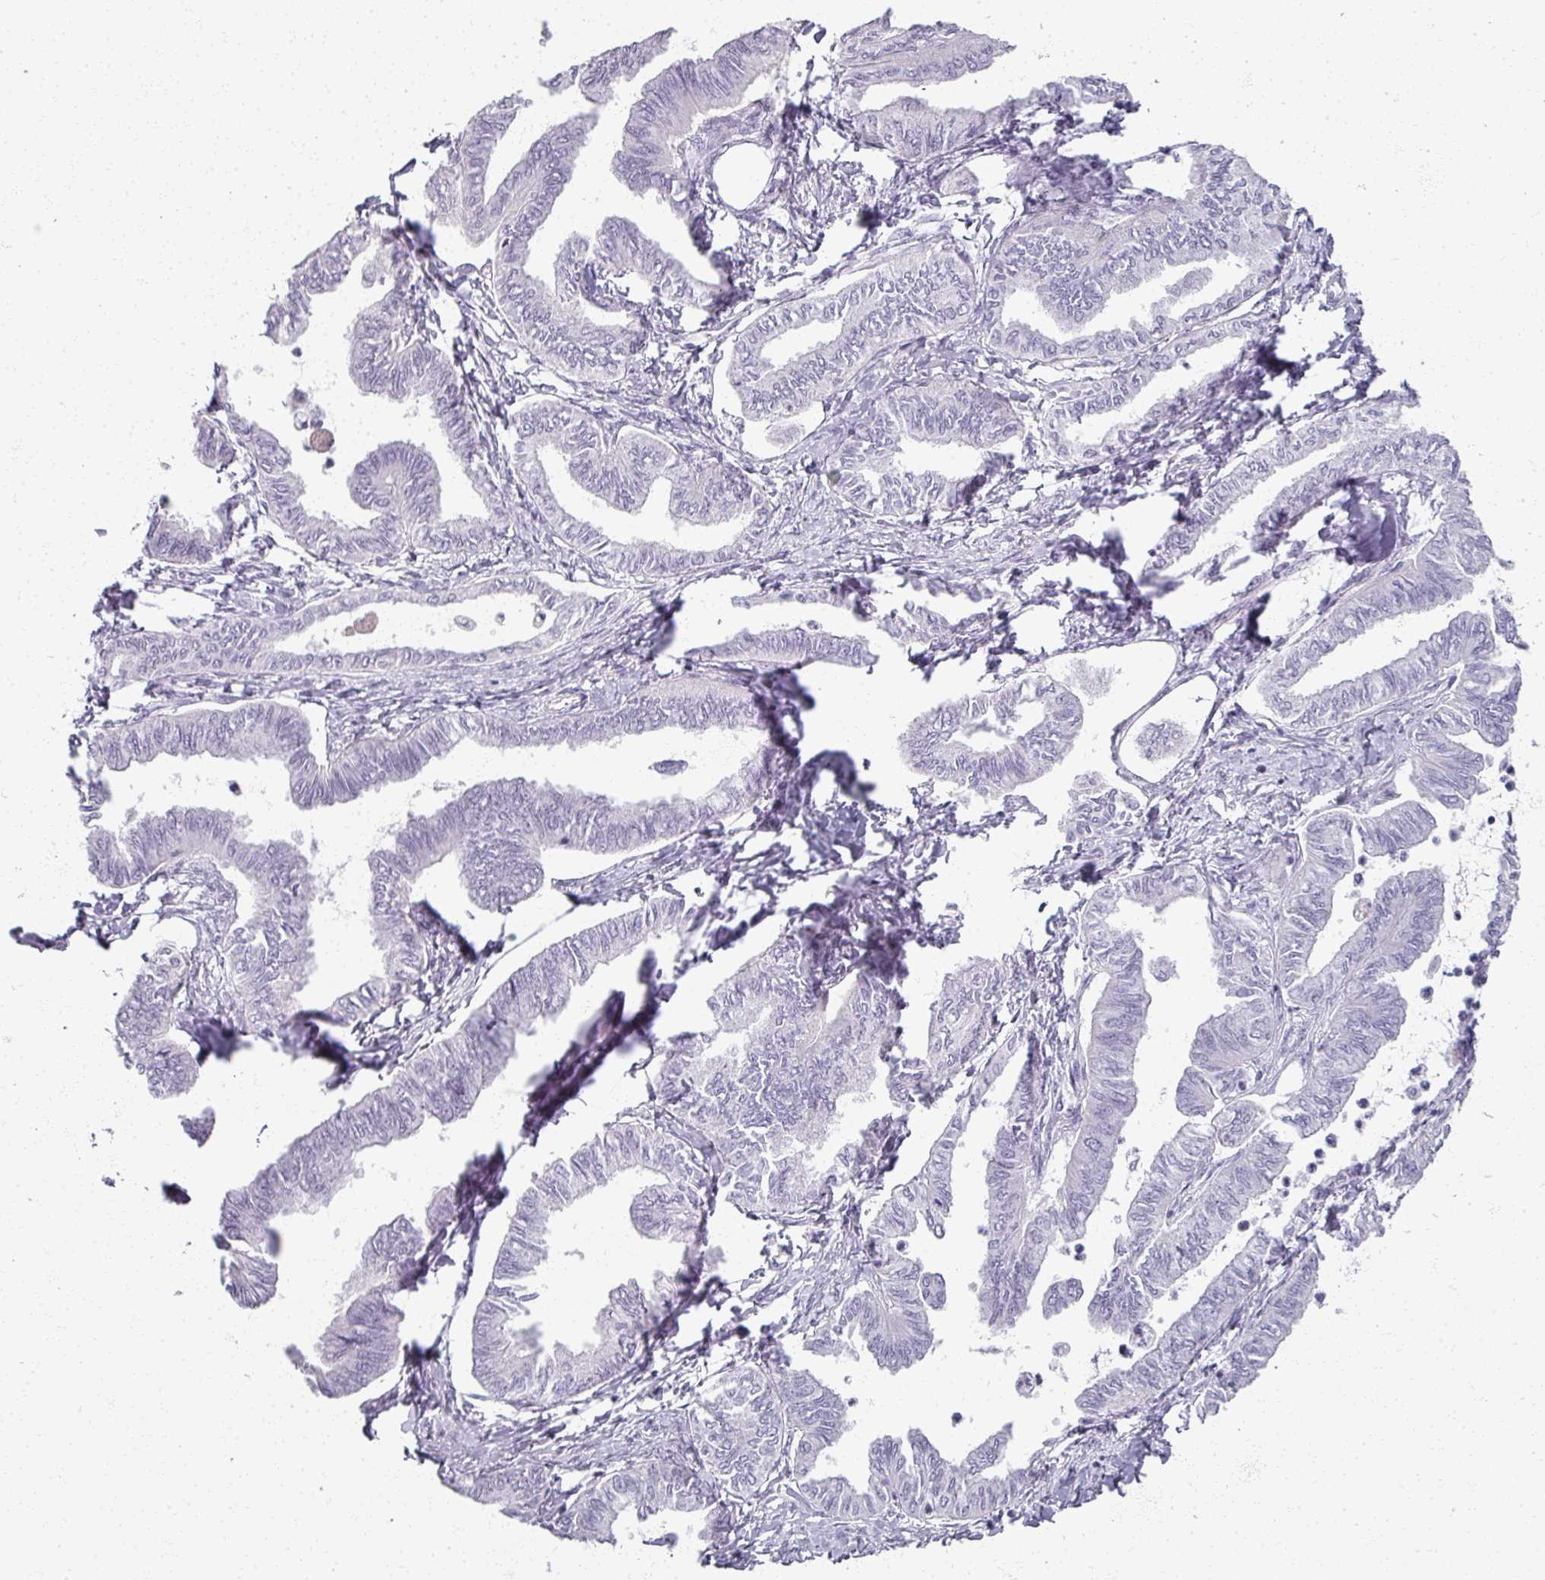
{"staining": {"intensity": "negative", "quantity": "none", "location": "none"}, "tissue": "ovarian cancer", "cell_type": "Tumor cells", "image_type": "cancer", "snomed": [{"axis": "morphology", "description": "Carcinoma, endometroid"}, {"axis": "topography", "description": "Ovary"}], "caption": "Immunohistochemical staining of human ovarian cancer (endometroid carcinoma) demonstrates no significant expression in tumor cells. (DAB (3,3'-diaminobenzidine) immunohistochemistry visualized using brightfield microscopy, high magnification).", "gene": "RFPL2", "patient": {"sex": "female", "age": 70}}